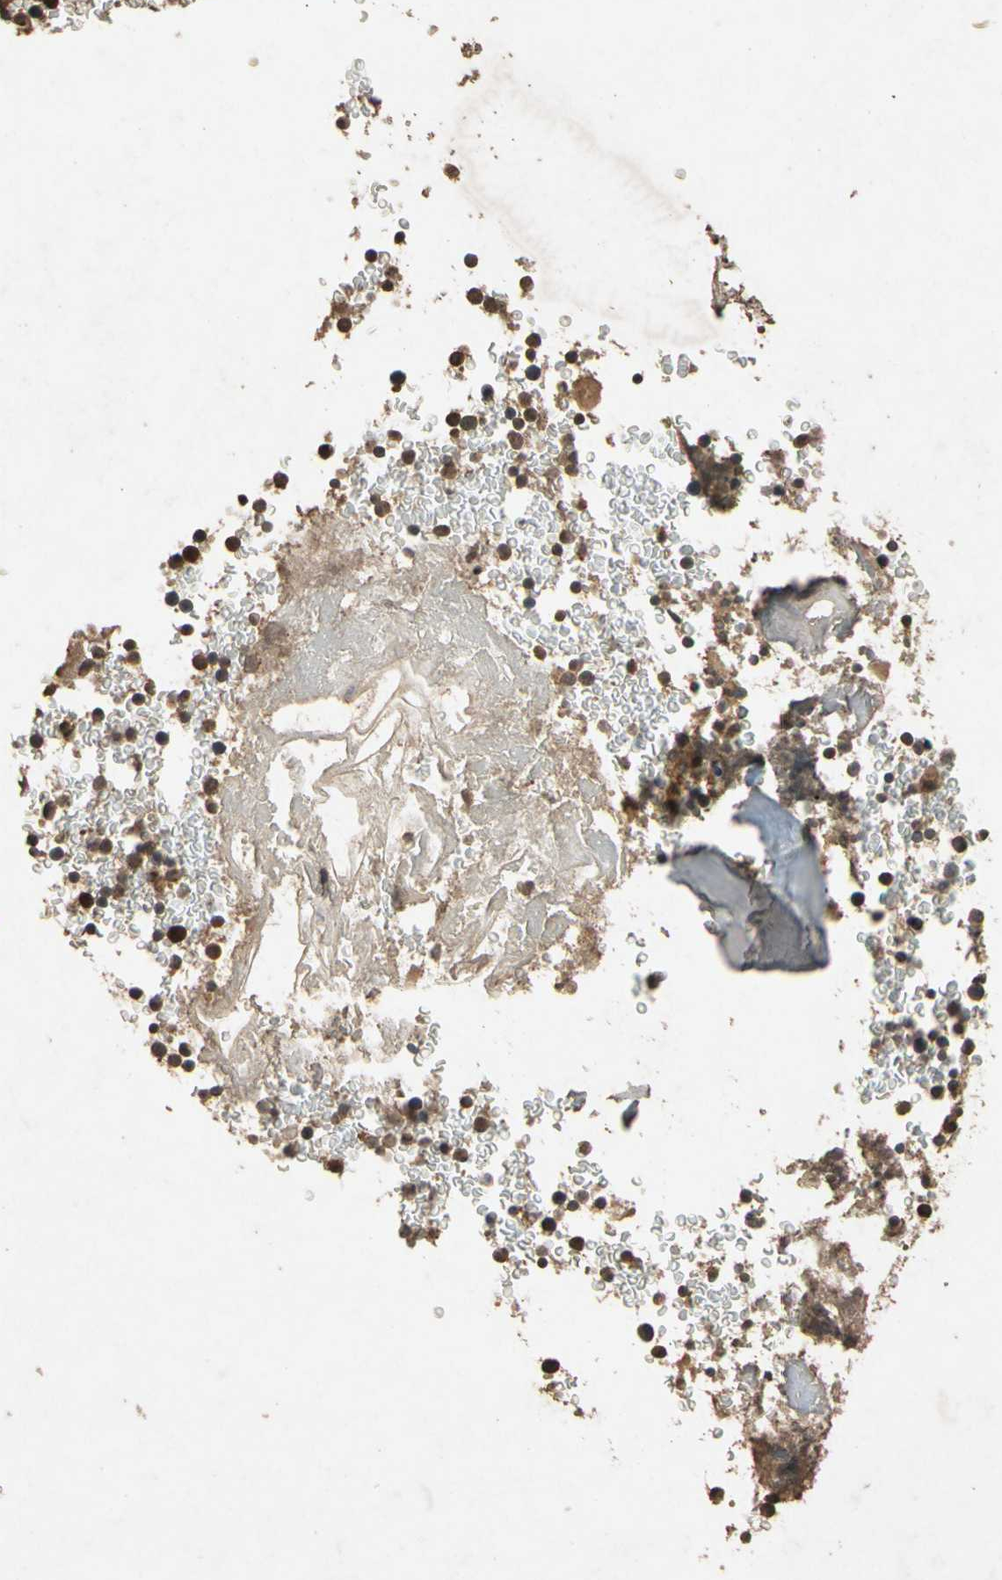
{"staining": {"intensity": "strong", "quantity": ">75%", "location": "cytoplasmic/membranous"}, "tissue": "bone marrow", "cell_type": "Hematopoietic cells", "image_type": "normal", "snomed": [{"axis": "morphology", "description": "Normal tissue, NOS"}, {"axis": "topography", "description": "Bone marrow"}], "caption": "Immunohistochemistry (DAB (3,3'-diaminobenzidine)) staining of normal human bone marrow exhibits strong cytoplasmic/membranous protein positivity in about >75% of hematopoietic cells.", "gene": "TXN2", "patient": {"sex": "male"}}